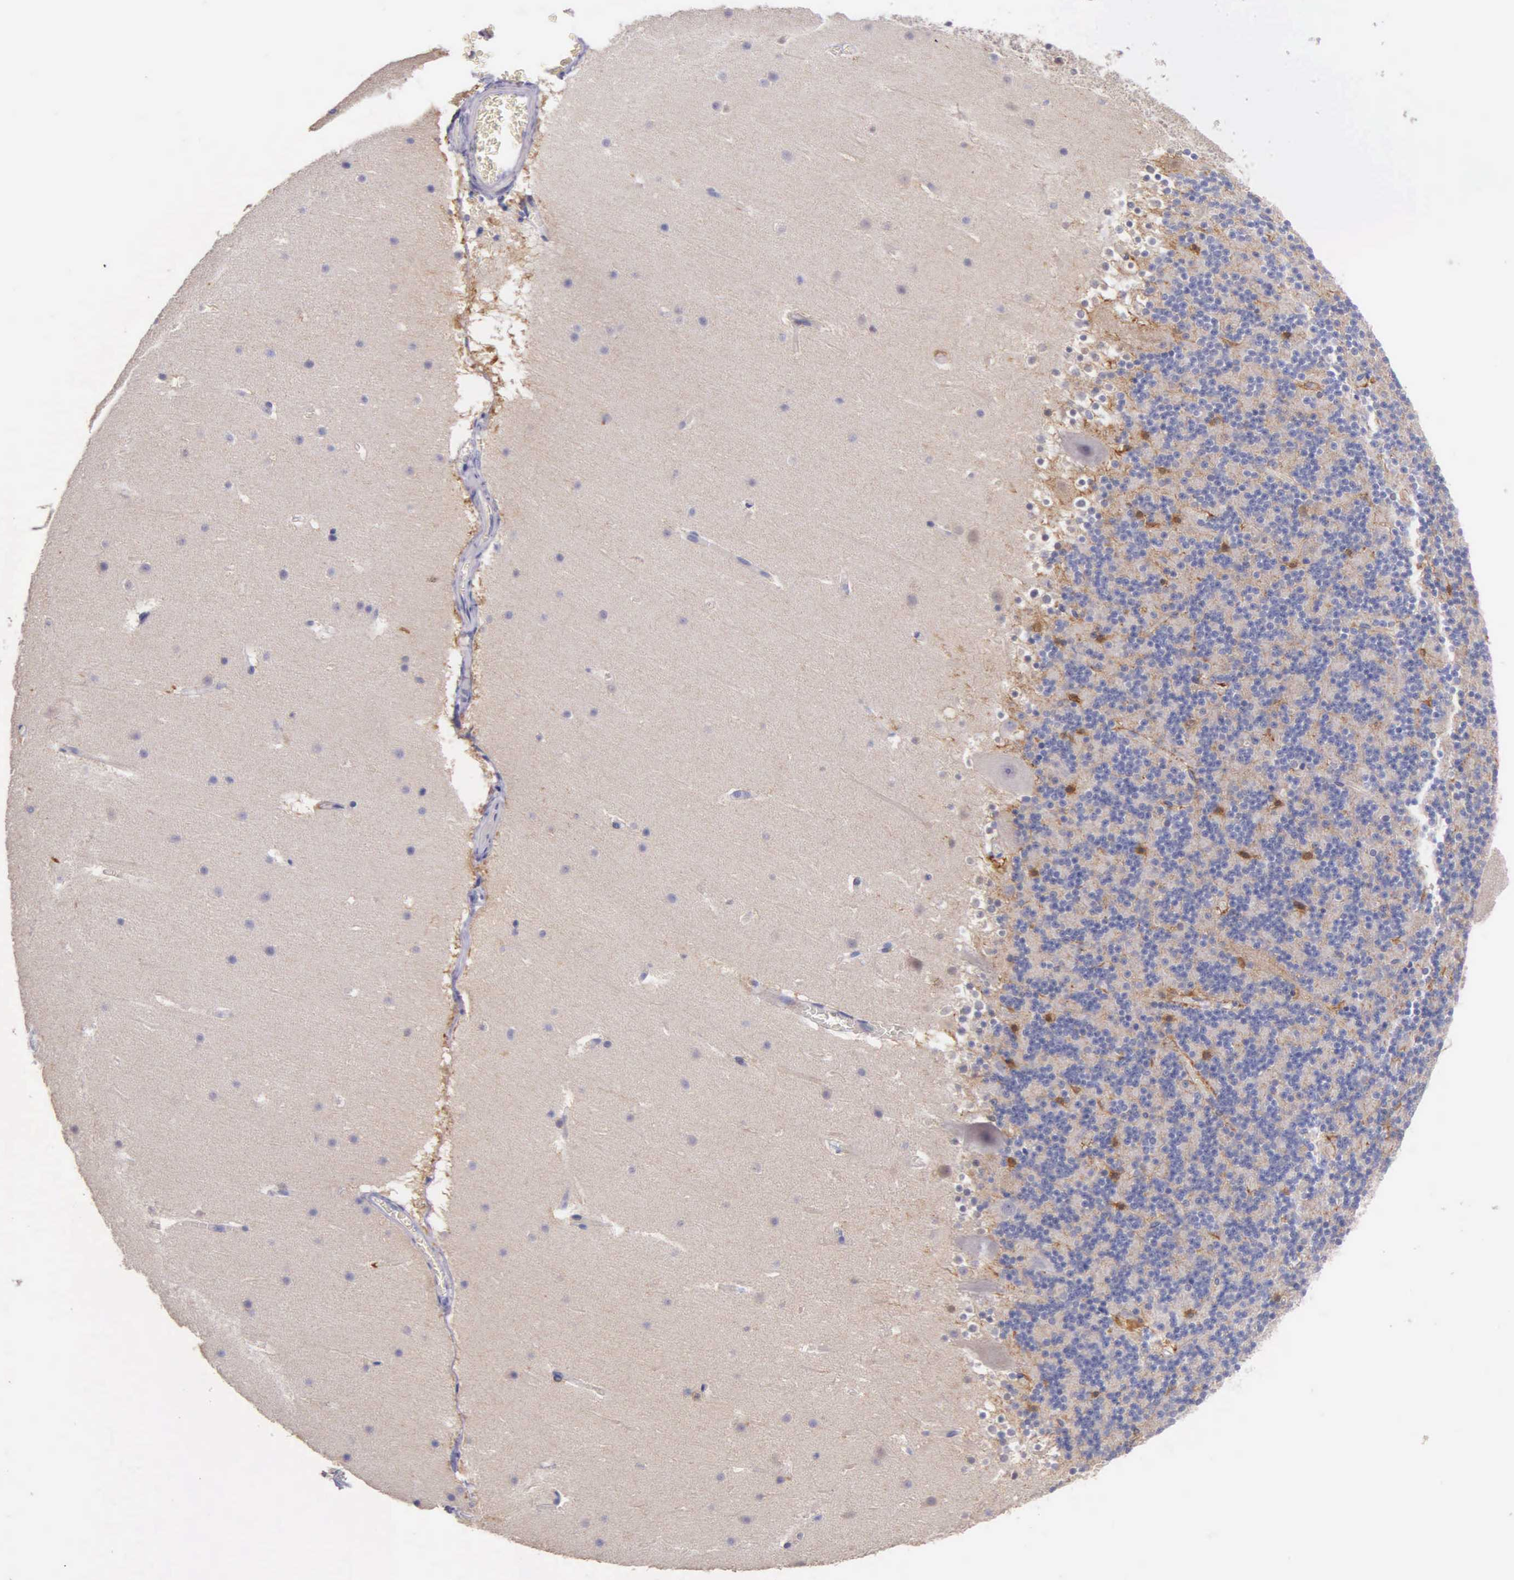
{"staining": {"intensity": "moderate", "quantity": "<25%", "location": "cytoplasmic/membranous"}, "tissue": "cerebellum", "cell_type": "Cells in granular layer", "image_type": "normal", "snomed": [{"axis": "morphology", "description": "Normal tissue, NOS"}, {"axis": "topography", "description": "Cerebellum"}], "caption": "DAB immunohistochemical staining of normal cerebellum demonstrates moderate cytoplasmic/membranous protein staining in about <25% of cells in granular layer. (DAB (3,3'-diaminobenzidine) = brown stain, brightfield microscopy at high magnification).", "gene": "GSTT2B", "patient": {"sex": "male", "age": 45}}